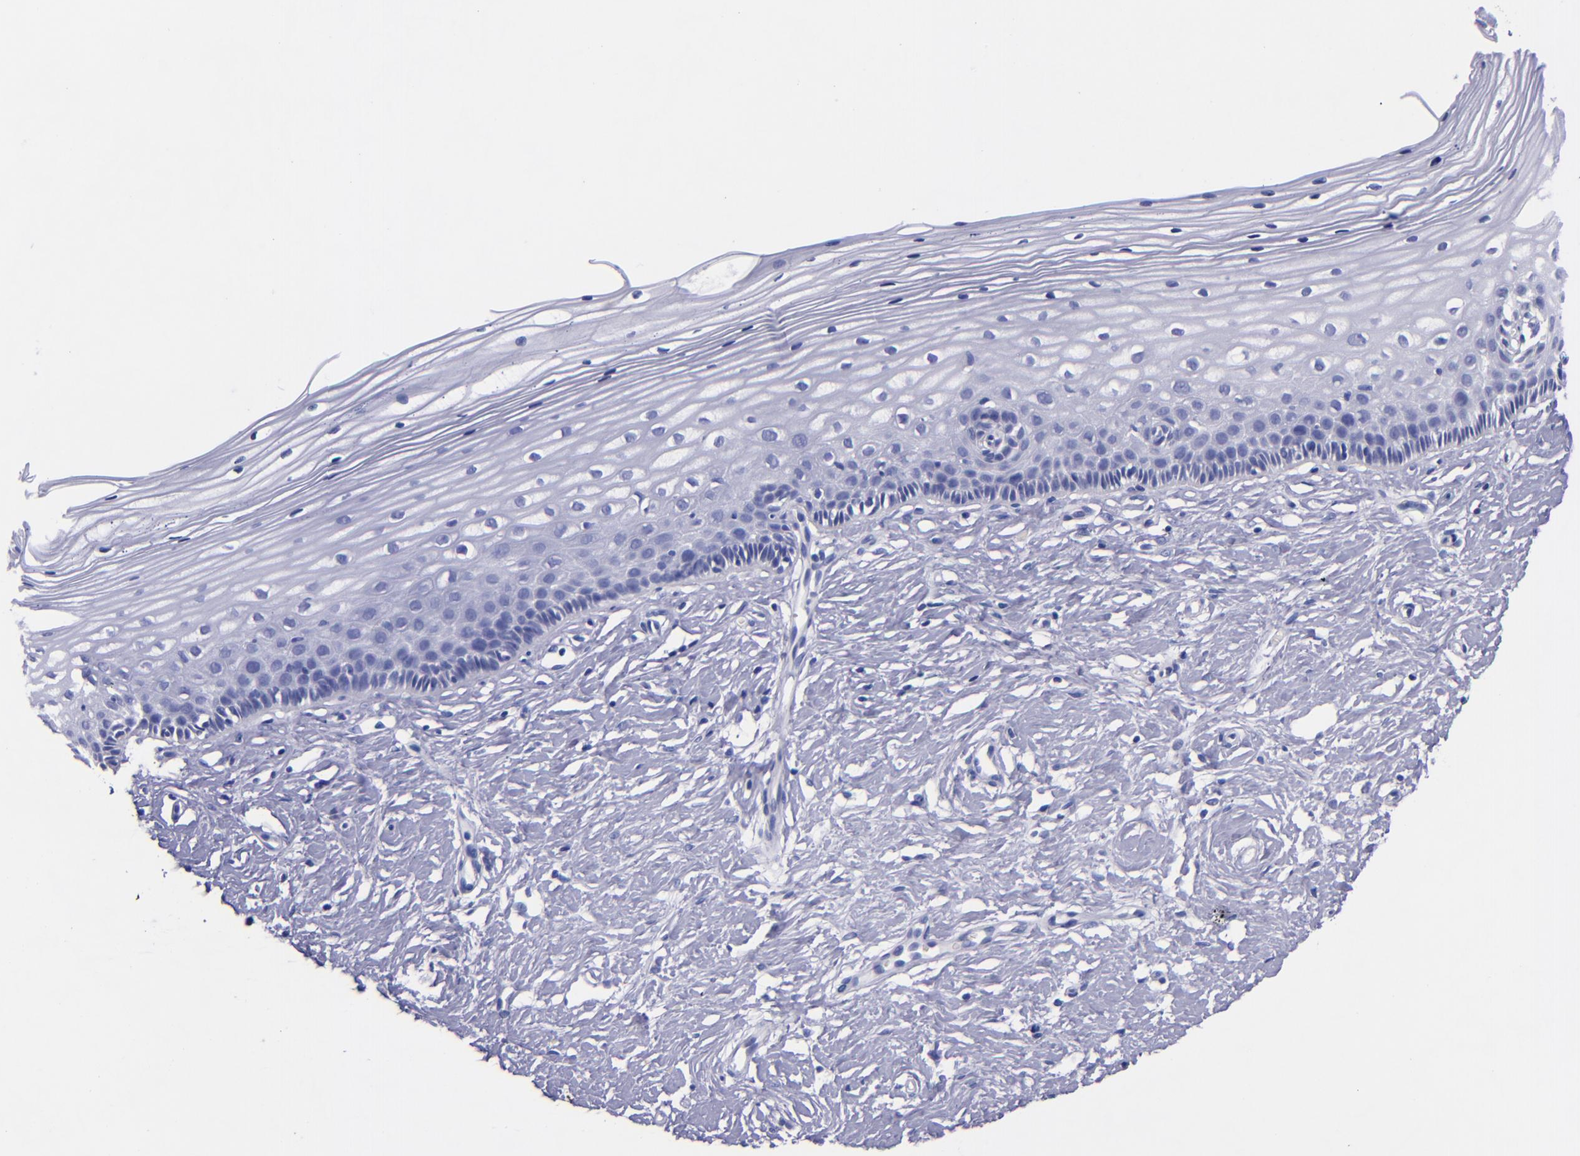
{"staining": {"intensity": "negative", "quantity": "none", "location": "none"}, "tissue": "cervix", "cell_type": "Glandular cells", "image_type": "normal", "snomed": [{"axis": "morphology", "description": "Normal tissue, NOS"}, {"axis": "topography", "description": "Cervix"}], "caption": "This is a photomicrograph of IHC staining of unremarkable cervix, which shows no staining in glandular cells.", "gene": "SV2A", "patient": {"sex": "female", "age": 40}}